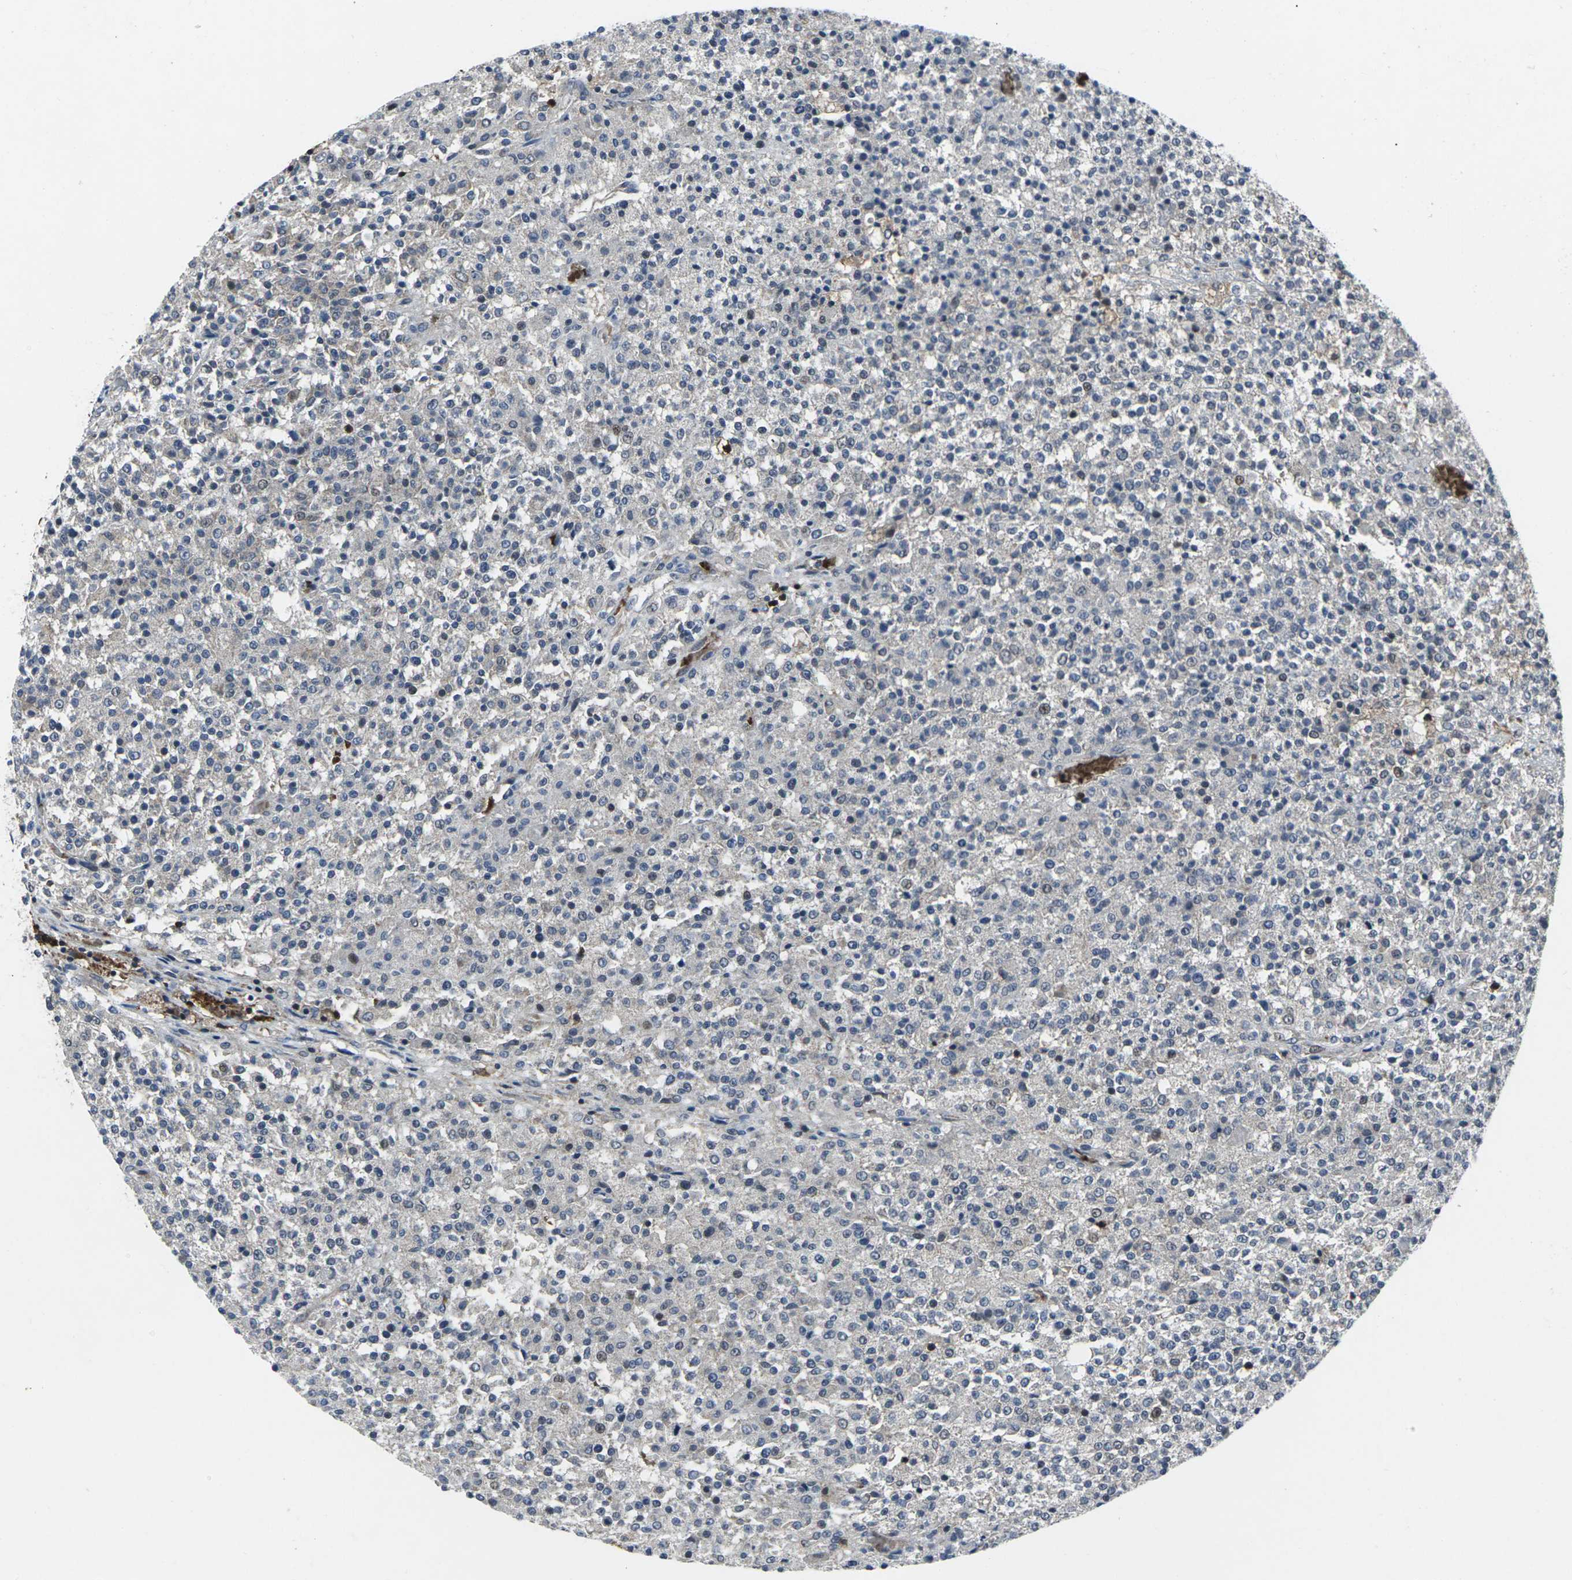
{"staining": {"intensity": "negative", "quantity": "none", "location": "none"}, "tissue": "testis cancer", "cell_type": "Tumor cells", "image_type": "cancer", "snomed": [{"axis": "morphology", "description": "Seminoma, NOS"}, {"axis": "topography", "description": "Testis"}], "caption": "IHC of human testis seminoma displays no expression in tumor cells.", "gene": "STAT4", "patient": {"sex": "male", "age": 59}}